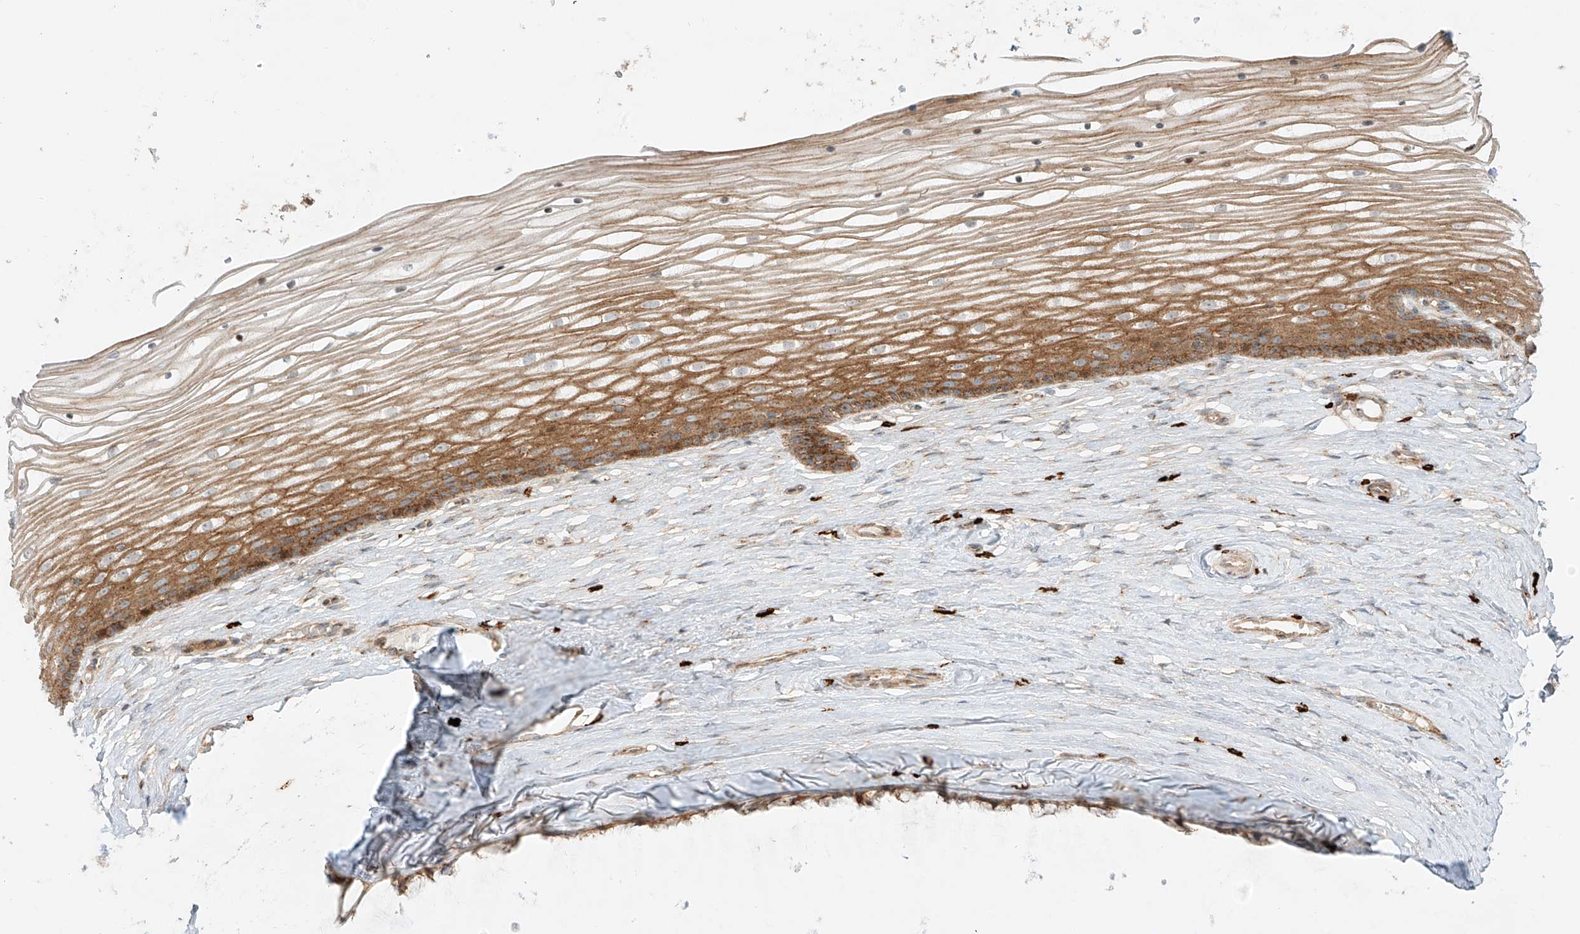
{"staining": {"intensity": "moderate", "quantity": ">75%", "location": "cytoplasmic/membranous"}, "tissue": "vagina", "cell_type": "Squamous epithelial cells", "image_type": "normal", "snomed": [{"axis": "morphology", "description": "Normal tissue, NOS"}, {"axis": "topography", "description": "Vagina"}, {"axis": "topography", "description": "Cervix"}], "caption": "The photomicrograph demonstrates a brown stain indicating the presence of a protein in the cytoplasmic/membranous of squamous epithelial cells in vagina. Using DAB (brown) and hematoxylin (blue) stains, captured at high magnification using brightfield microscopy.", "gene": "ZNF287", "patient": {"sex": "female", "age": 40}}